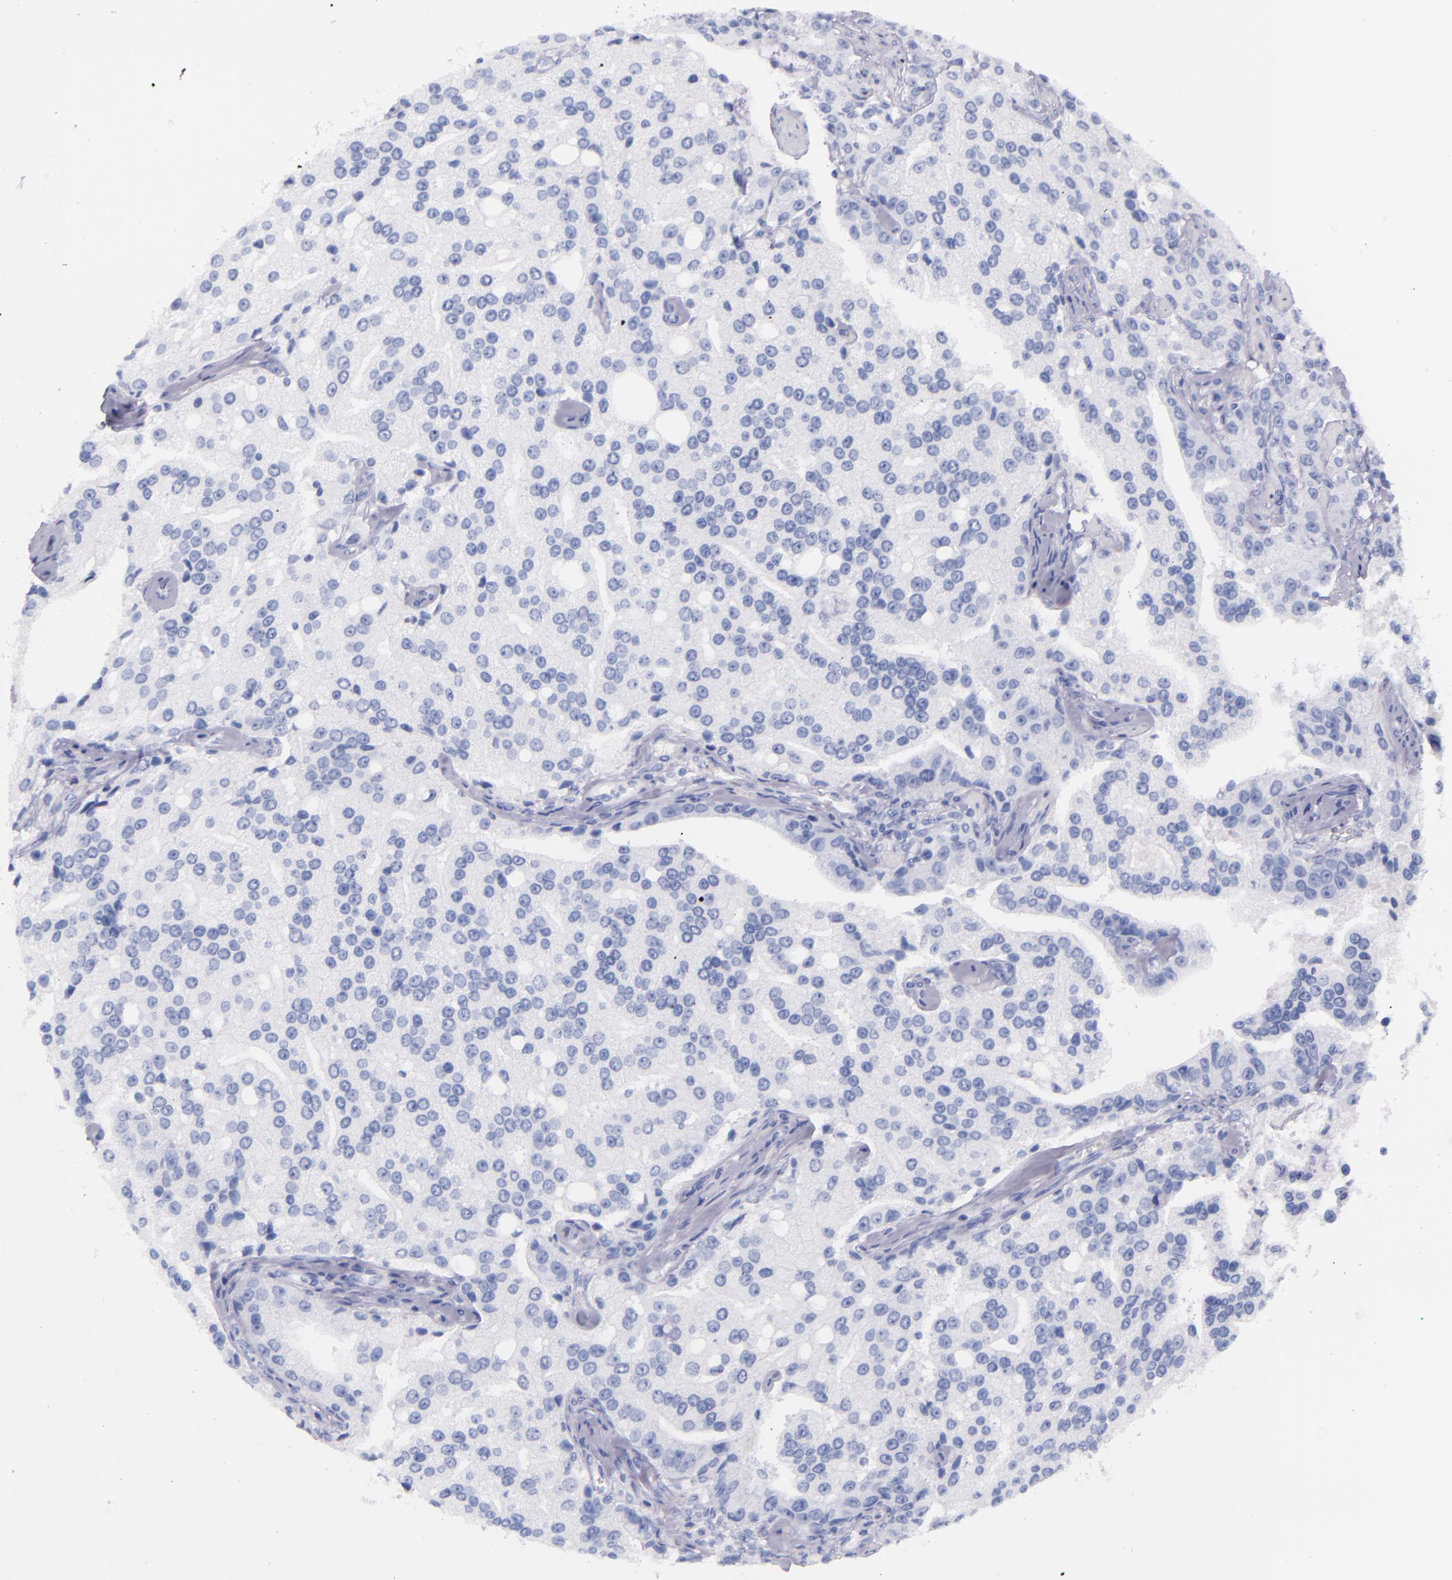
{"staining": {"intensity": "negative", "quantity": "none", "location": "none"}, "tissue": "prostate cancer", "cell_type": "Tumor cells", "image_type": "cancer", "snomed": [{"axis": "morphology", "description": "Adenocarcinoma, Medium grade"}, {"axis": "topography", "description": "Prostate"}], "caption": "Immunohistochemistry photomicrograph of human prostate cancer (adenocarcinoma (medium-grade)) stained for a protein (brown), which shows no positivity in tumor cells.", "gene": "SFTPB", "patient": {"sex": "male", "age": 72}}